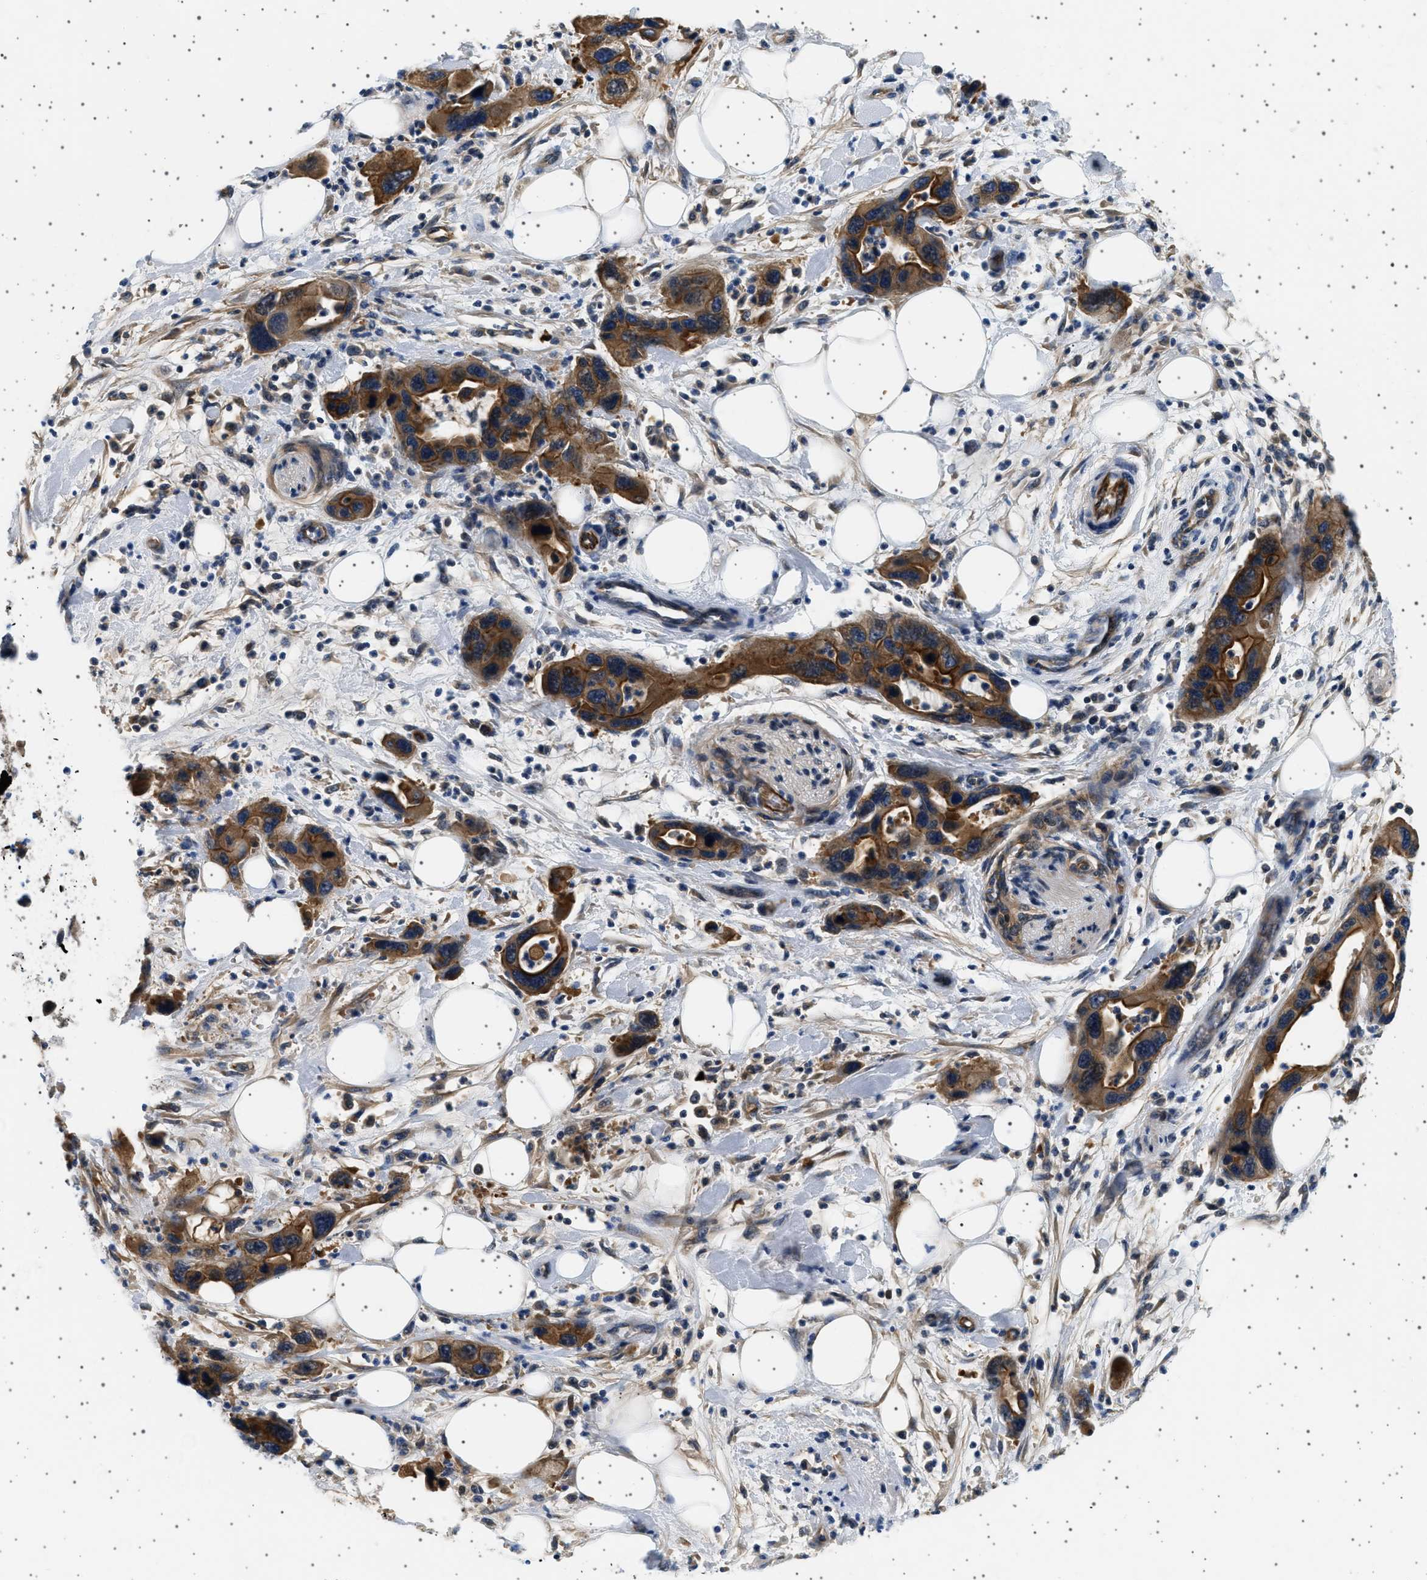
{"staining": {"intensity": "strong", "quantity": ">75%", "location": "cytoplasmic/membranous"}, "tissue": "pancreatic cancer", "cell_type": "Tumor cells", "image_type": "cancer", "snomed": [{"axis": "morphology", "description": "Normal tissue, NOS"}, {"axis": "morphology", "description": "Adenocarcinoma, NOS"}, {"axis": "topography", "description": "Pancreas"}], "caption": "Approximately >75% of tumor cells in human pancreatic adenocarcinoma reveal strong cytoplasmic/membranous protein expression as visualized by brown immunohistochemical staining.", "gene": "PLPP6", "patient": {"sex": "female", "age": 71}}